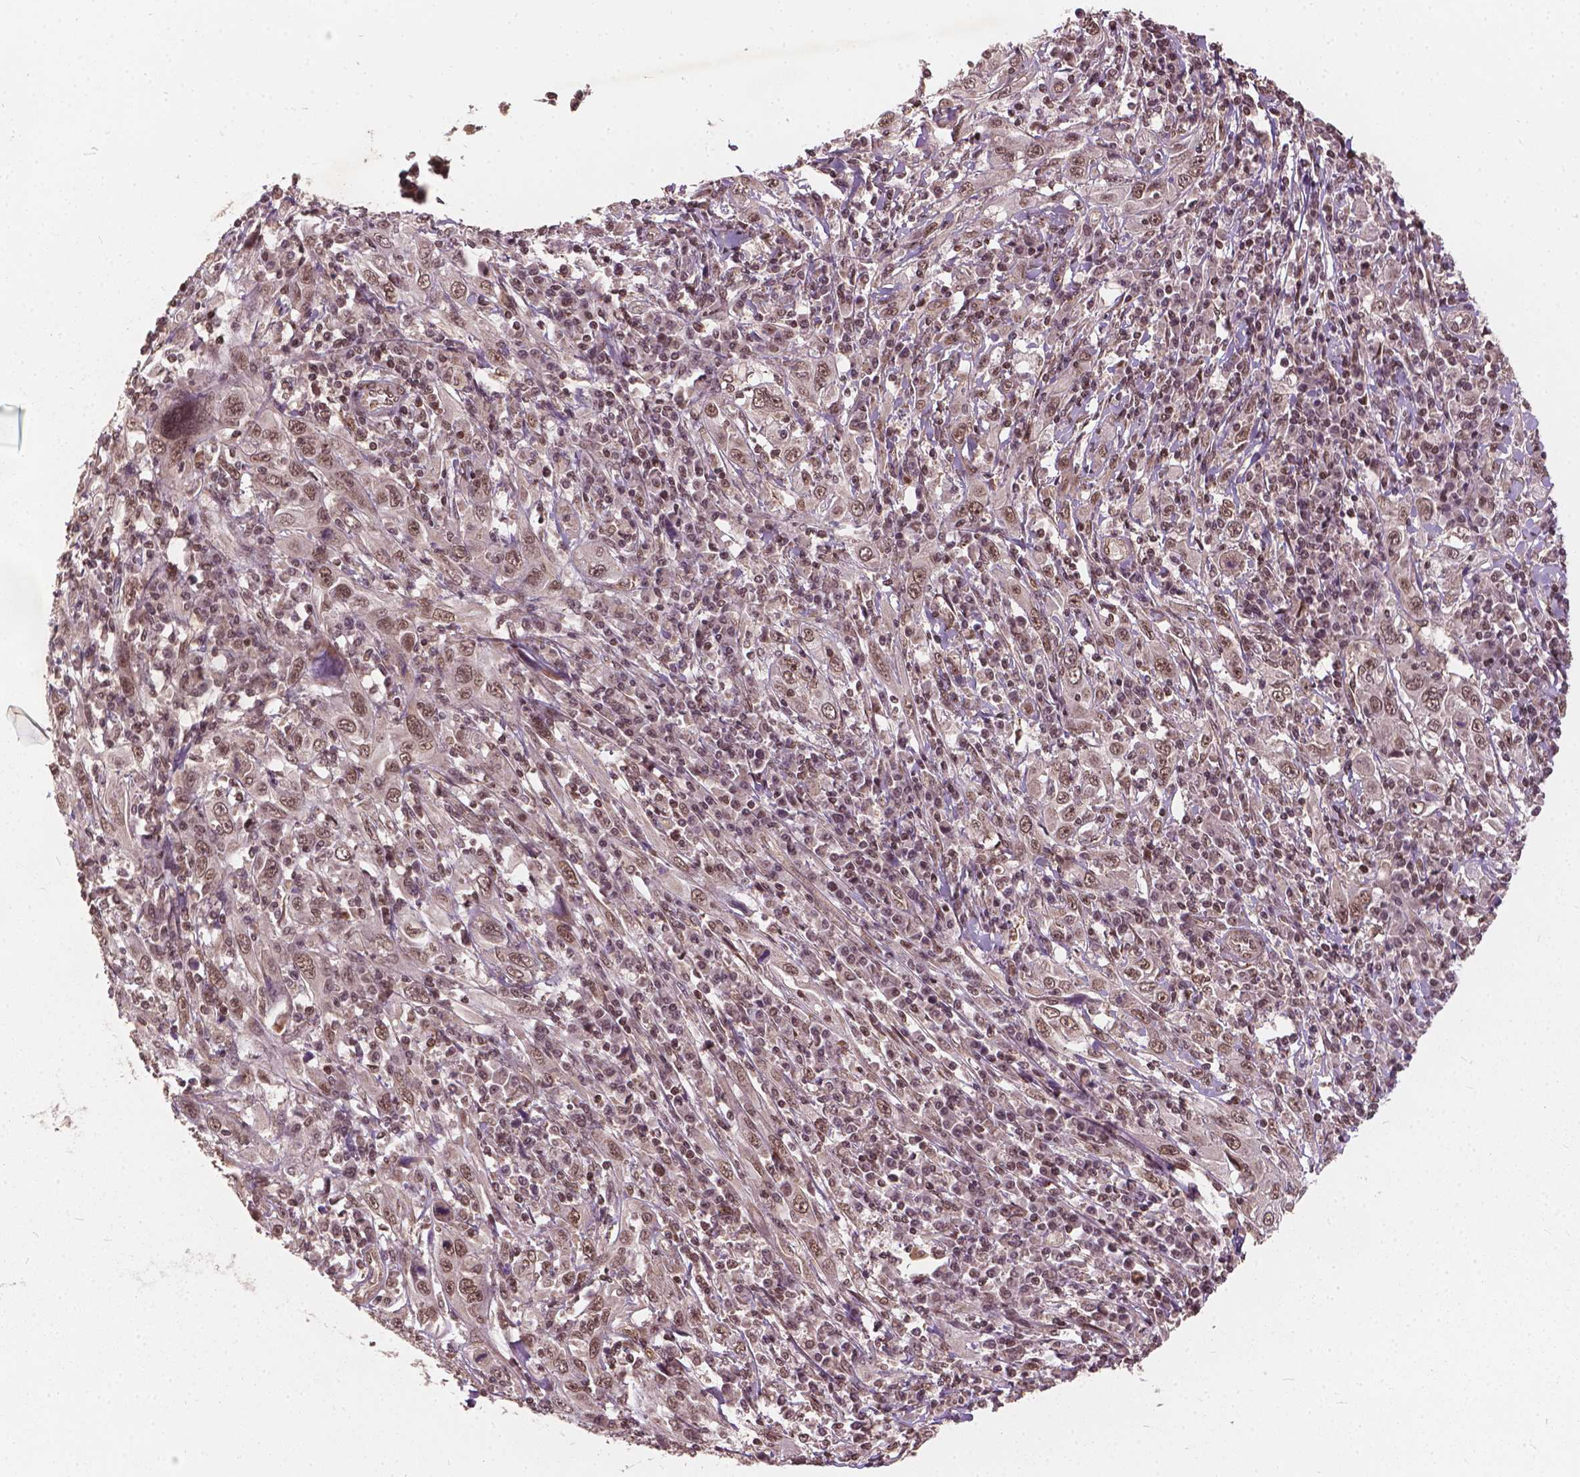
{"staining": {"intensity": "moderate", "quantity": ">75%", "location": "nuclear"}, "tissue": "cervical cancer", "cell_type": "Tumor cells", "image_type": "cancer", "snomed": [{"axis": "morphology", "description": "Squamous cell carcinoma, NOS"}, {"axis": "topography", "description": "Cervix"}], "caption": "Brown immunohistochemical staining in human cervical squamous cell carcinoma demonstrates moderate nuclear positivity in approximately >75% of tumor cells.", "gene": "GPS2", "patient": {"sex": "female", "age": 46}}